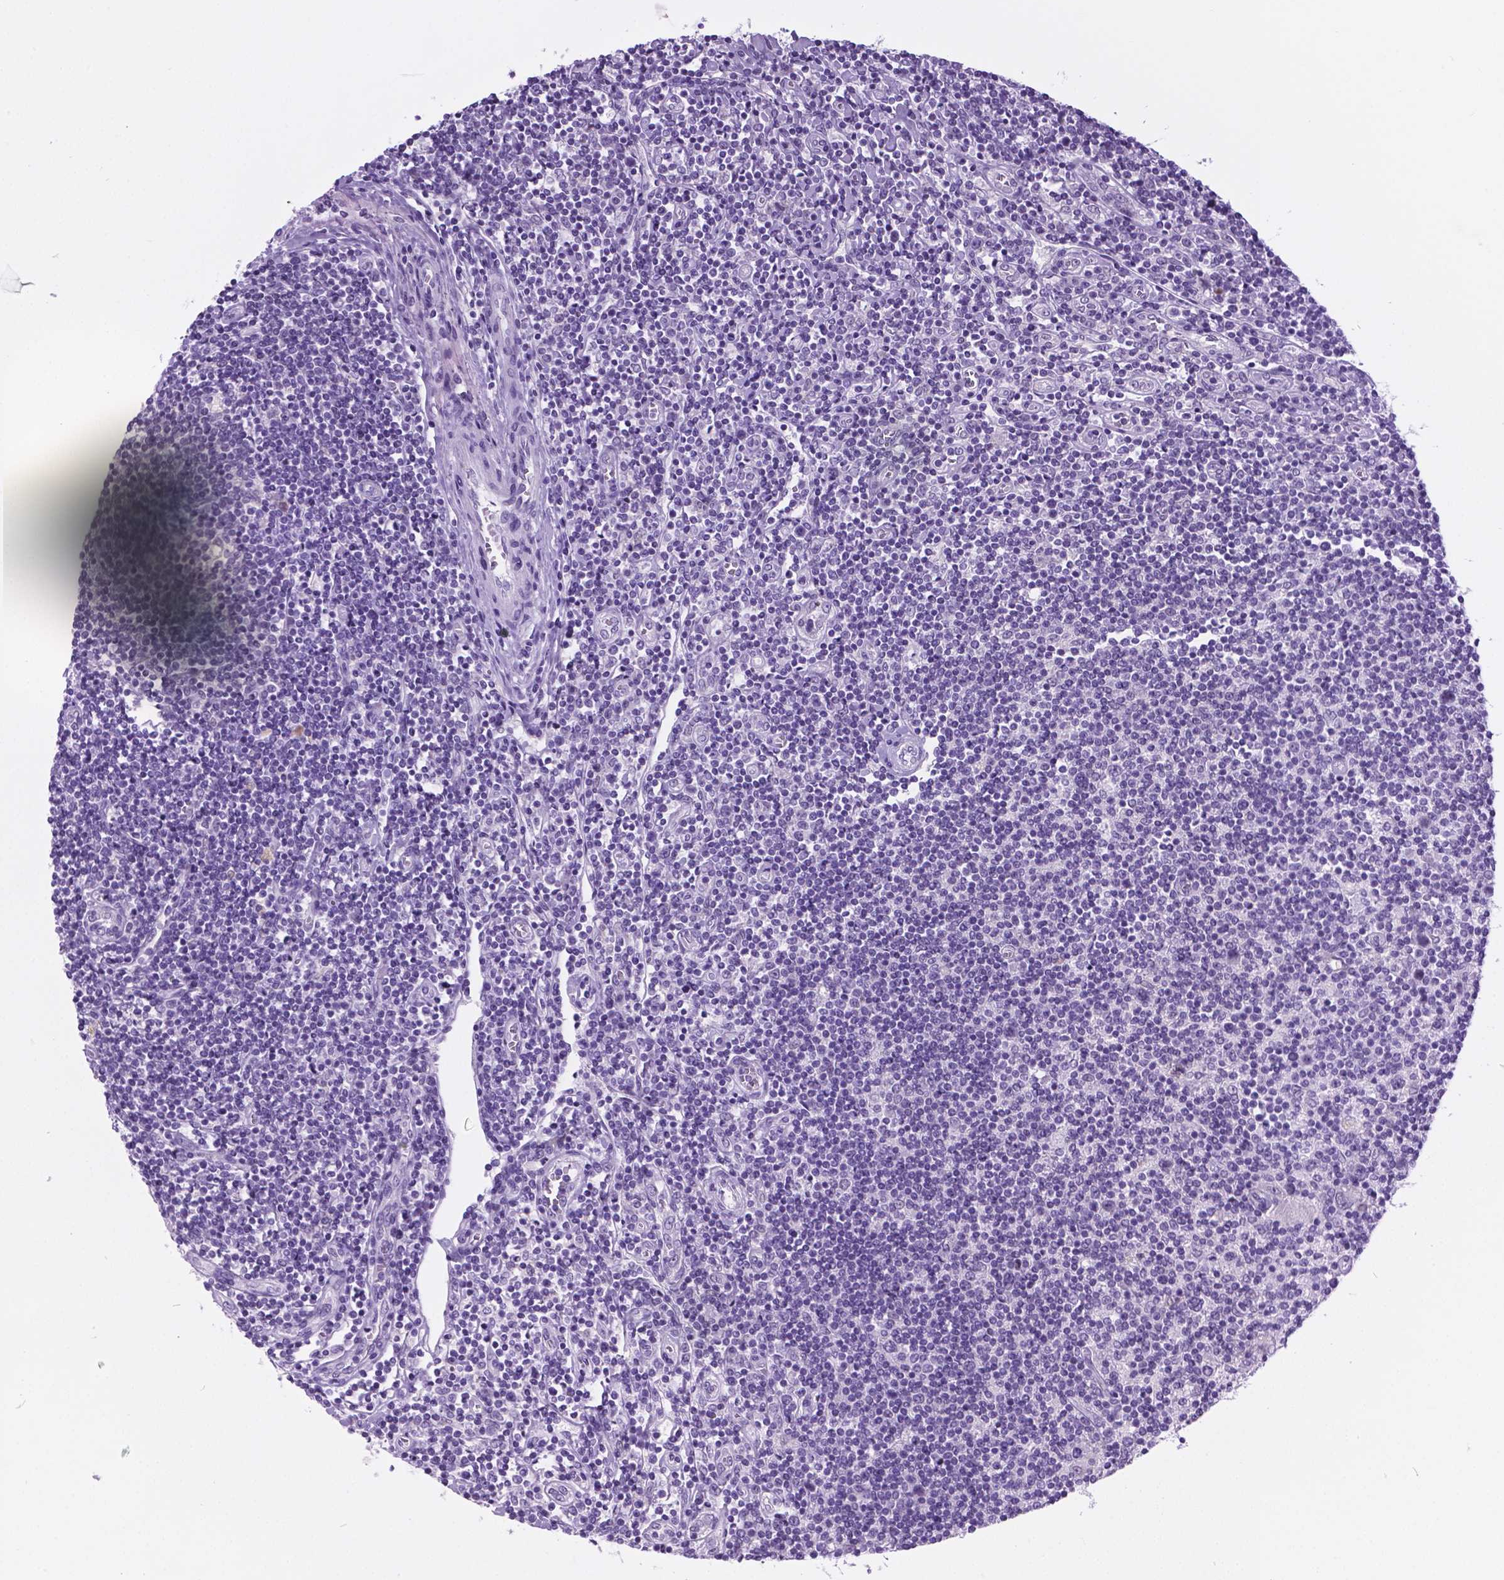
{"staining": {"intensity": "negative", "quantity": "none", "location": "none"}, "tissue": "lymphoma", "cell_type": "Tumor cells", "image_type": "cancer", "snomed": [{"axis": "morphology", "description": "Hodgkin's disease, NOS"}, {"axis": "topography", "description": "Lymph node"}], "caption": "Immunohistochemistry (IHC) of human lymphoma demonstrates no positivity in tumor cells.", "gene": "ARMS2", "patient": {"sex": "male", "age": 40}}